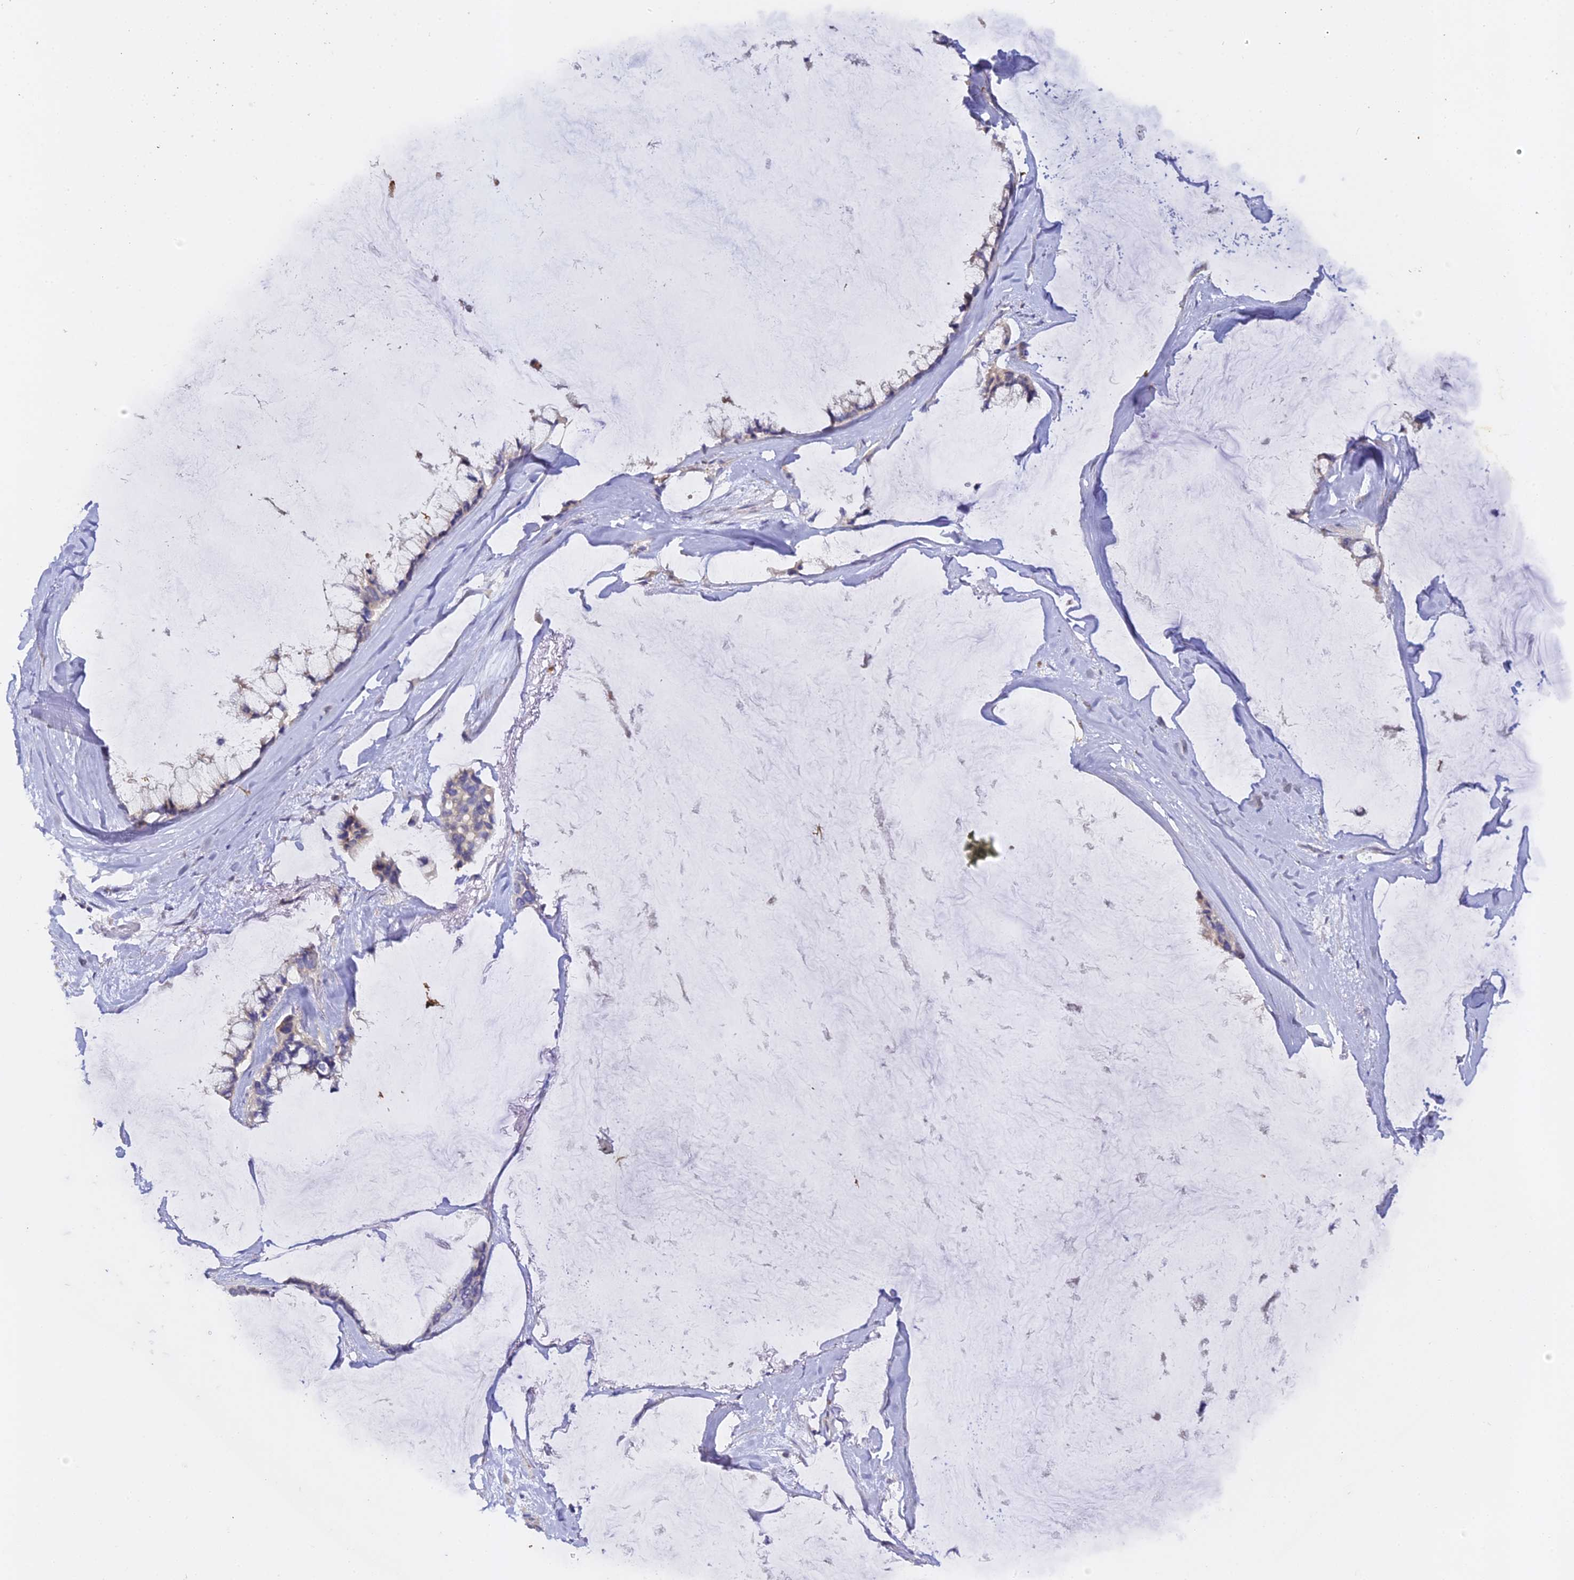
{"staining": {"intensity": "weak", "quantity": "<25%", "location": "cytoplasmic/membranous"}, "tissue": "ovarian cancer", "cell_type": "Tumor cells", "image_type": "cancer", "snomed": [{"axis": "morphology", "description": "Cystadenocarcinoma, mucinous, NOS"}, {"axis": "topography", "description": "Ovary"}], "caption": "Immunohistochemical staining of human ovarian cancer demonstrates no significant positivity in tumor cells. (Immunohistochemistry, brightfield microscopy, high magnification).", "gene": "DONSON", "patient": {"sex": "female", "age": 39}}